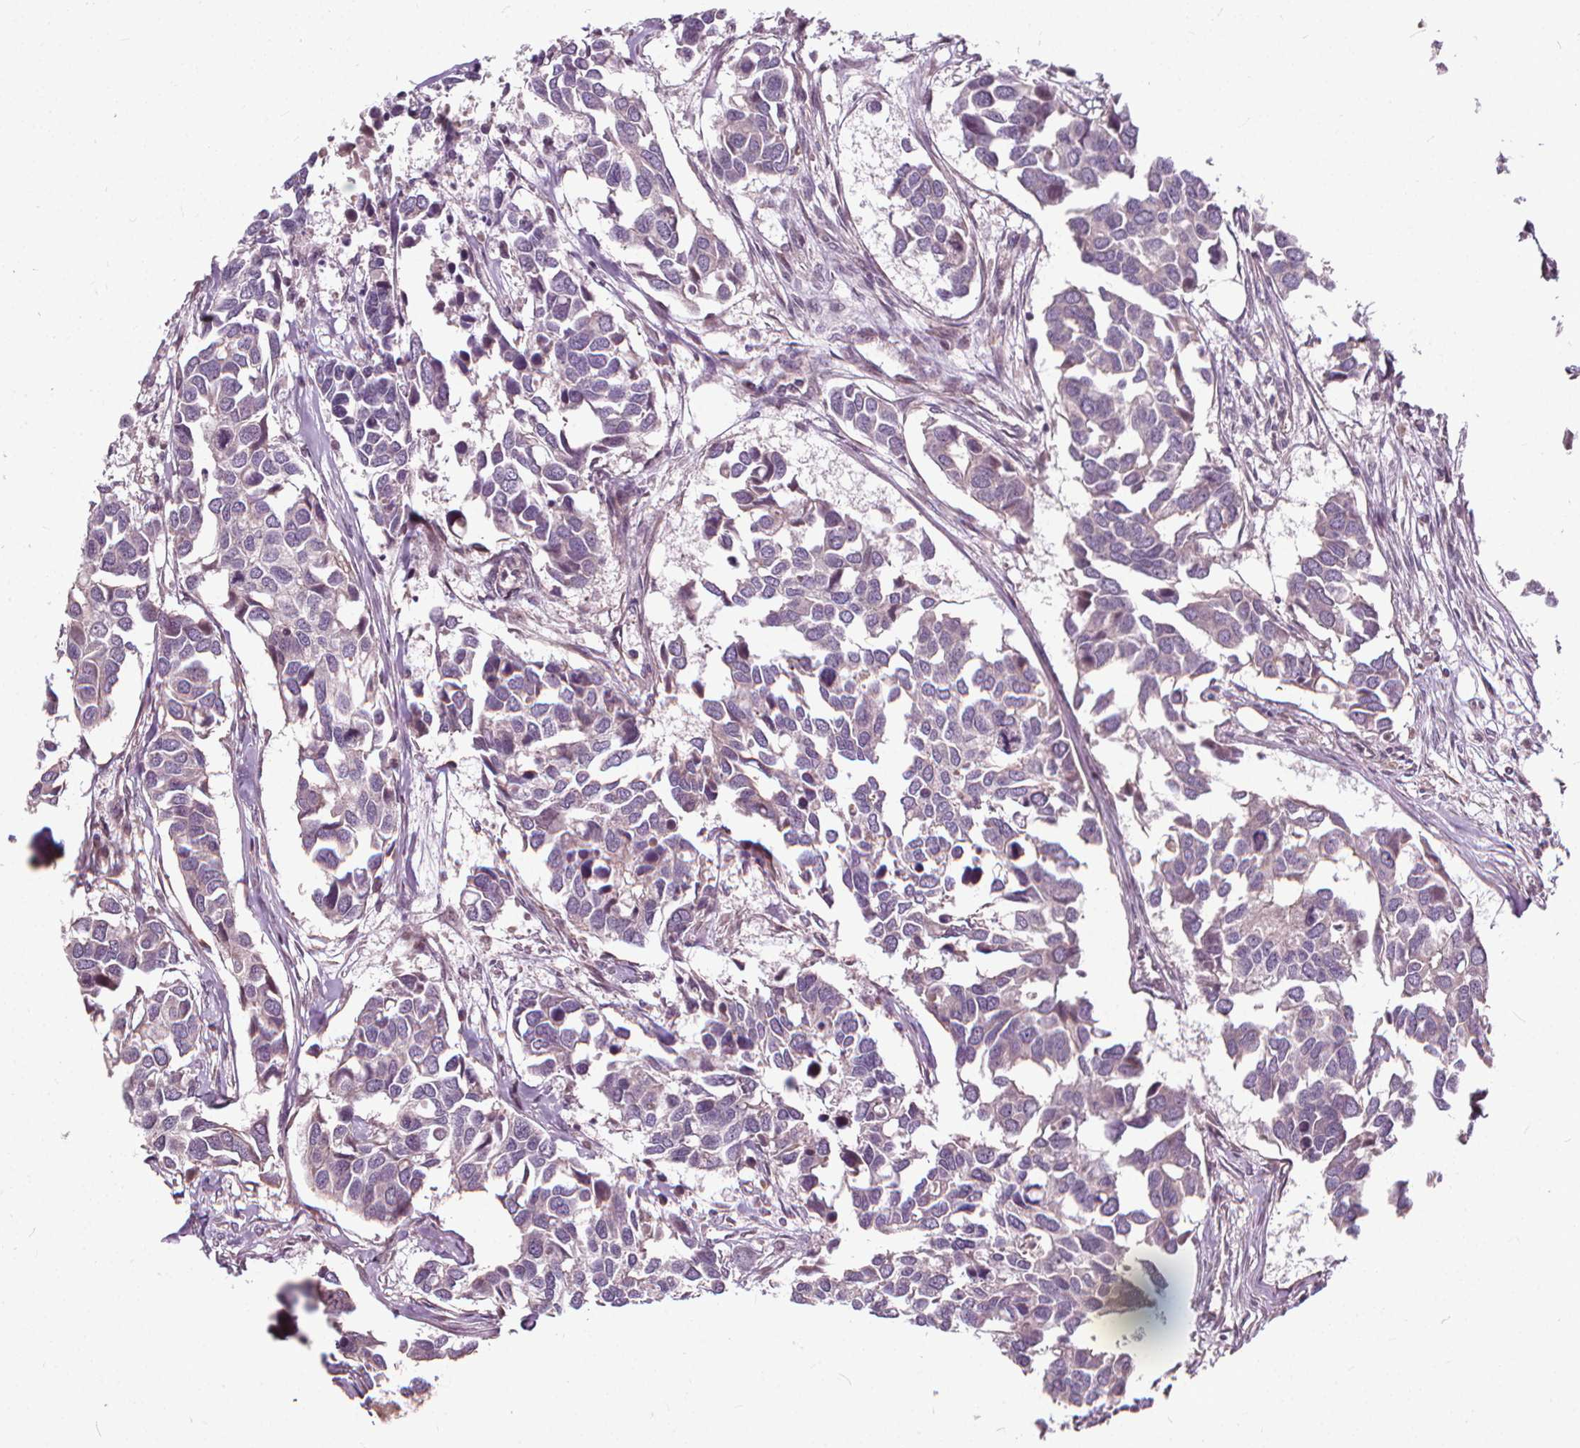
{"staining": {"intensity": "negative", "quantity": "none", "location": "none"}, "tissue": "breast cancer", "cell_type": "Tumor cells", "image_type": "cancer", "snomed": [{"axis": "morphology", "description": "Duct carcinoma"}, {"axis": "topography", "description": "Breast"}], "caption": "Histopathology image shows no significant protein positivity in tumor cells of breast cancer. (Brightfield microscopy of DAB (3,3'-diaminobenzidine) immunohistochemistry at high magnification).", "gene": "INPP5E", "patient": {"sex": "female", "age": 83}}